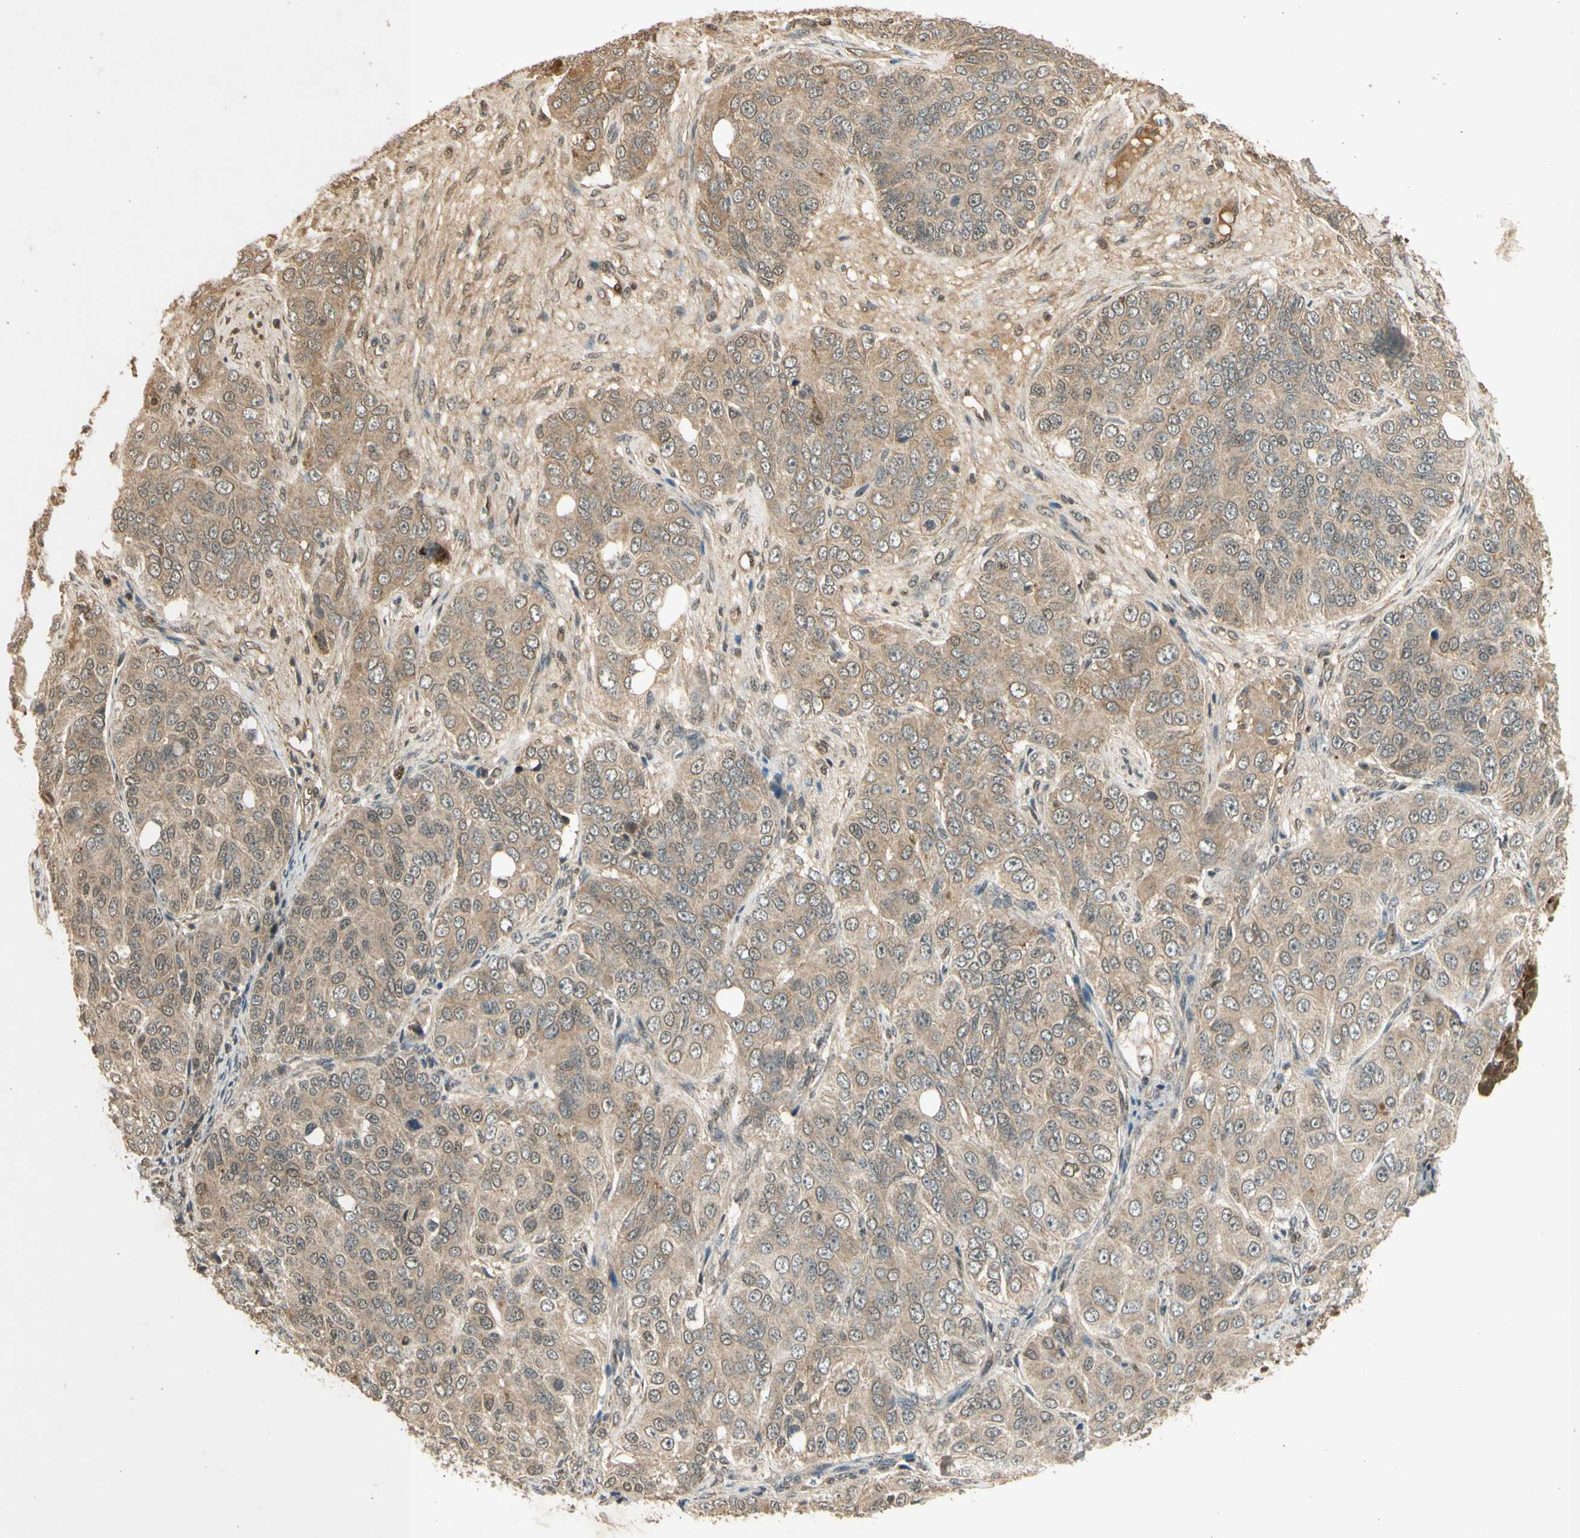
{"staining": {"intensity": "weak", "quantity": ">75%", "location": "cytoplasmic/membranous"}, "tissue": "ovarian cancer", "cell_type": "Tumor cells", "image_type": "cancer", "snomed": [{"axis": "morphology", "description": "Carcinoma, endometroid"}, {"axis": "topography", "description": "Ovary"}], "caption": "The photomicrograph displays immunohistochemical staining of ovarian endometroid carcinoma. There is weak cytoplasmic/membranous expression is present in about >75% of tumor cells.", "gene": "GMEB2", "patient": {"sex": "female", "age": 51}}